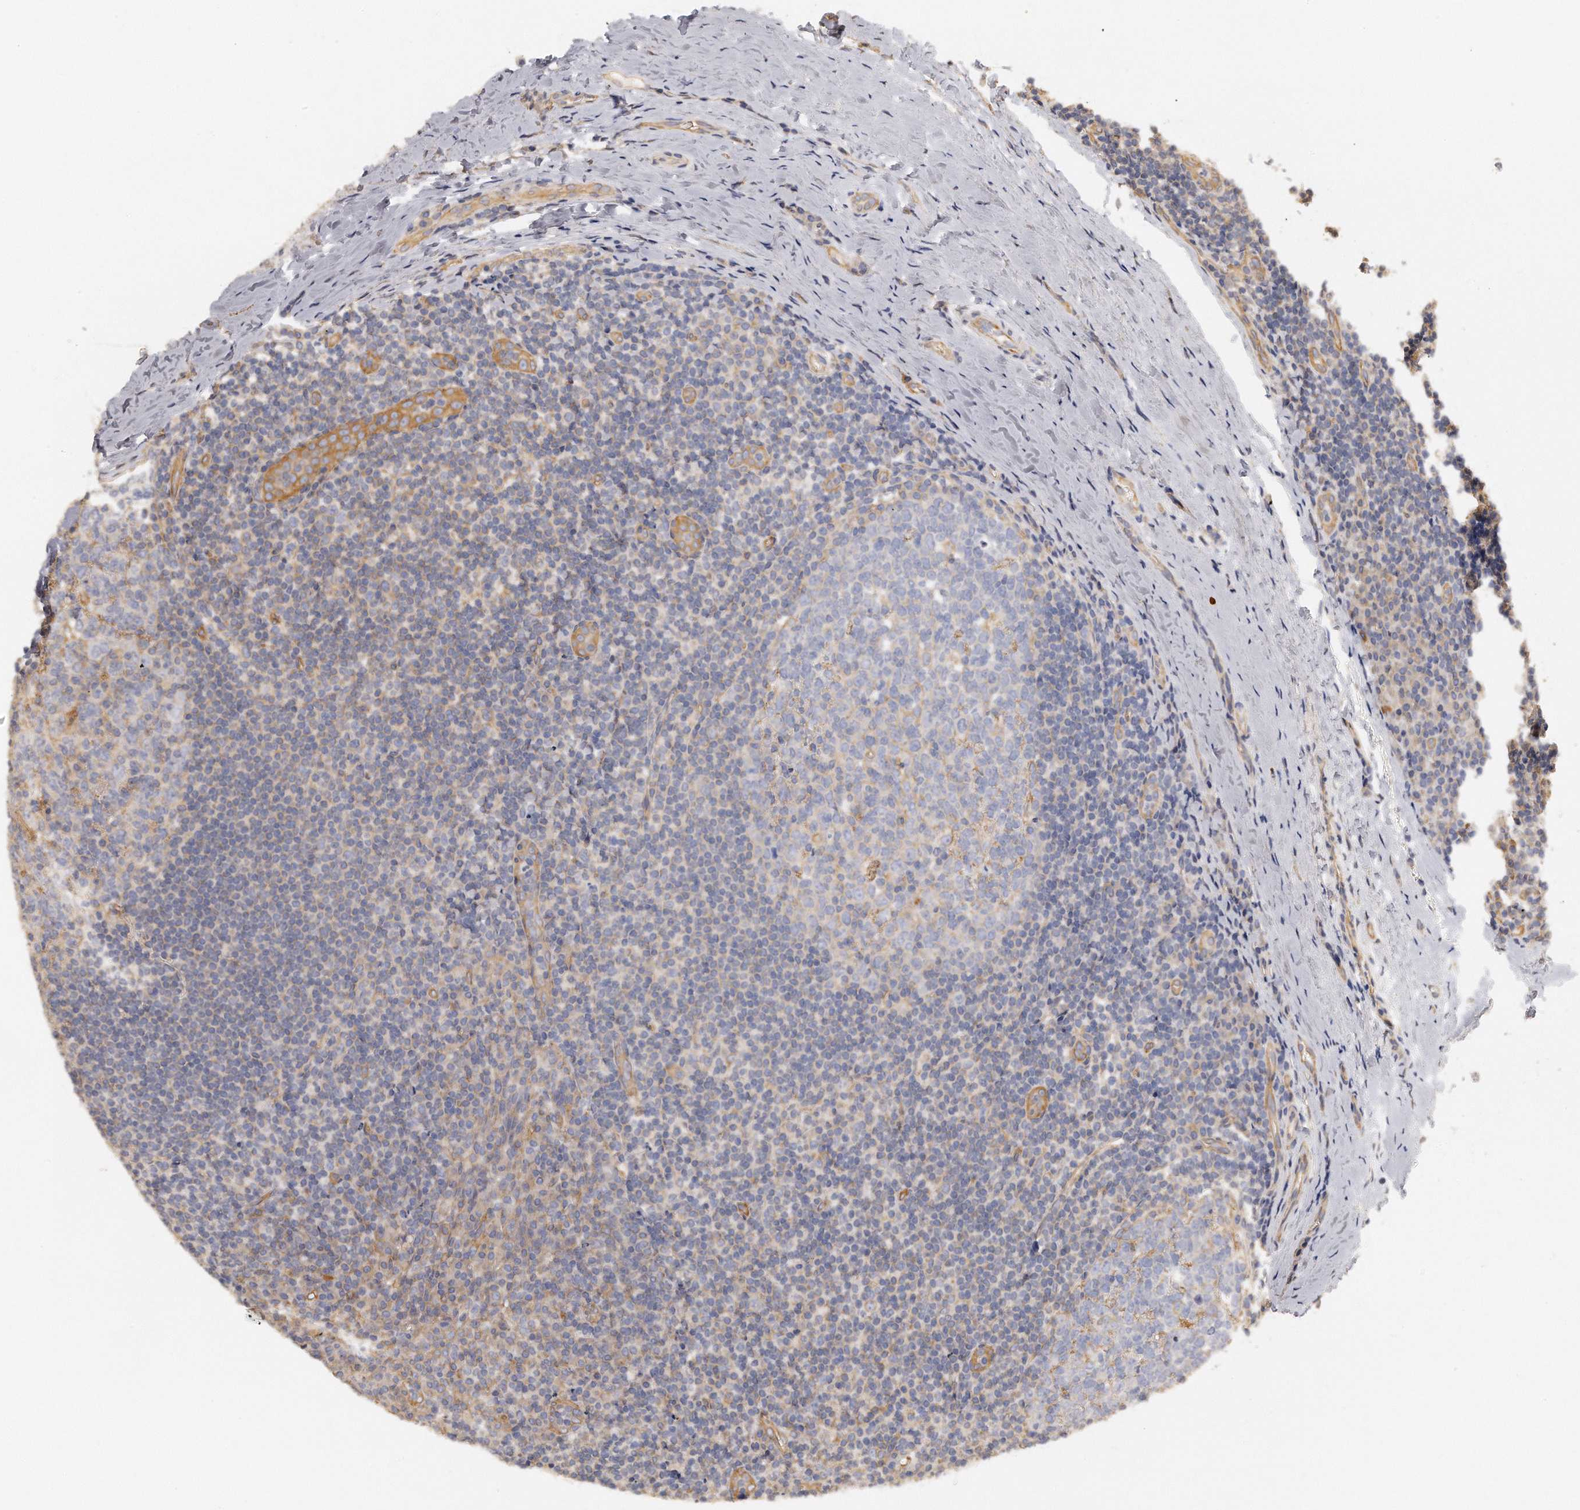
{"staining": {"intensity": "weak", "quantity": "<25%", "location": "cytoplasmic/membranous"}, "tissue": "tonsil", "cell_type": "Germinal center cells", "image_type": "normal", "snomed": [{"axis": "morphology", "description": "Normal tissue, NOS"}, {"axis": "topography", "description": "Tonsil"}], "caption": "IHC photomicrograph of normal tonsil: tonsil stained with DAB reveals no significant protein staining in germinal center cells.", "gene": "CHST7", "patient": {"sex": "male", "age": 31}}